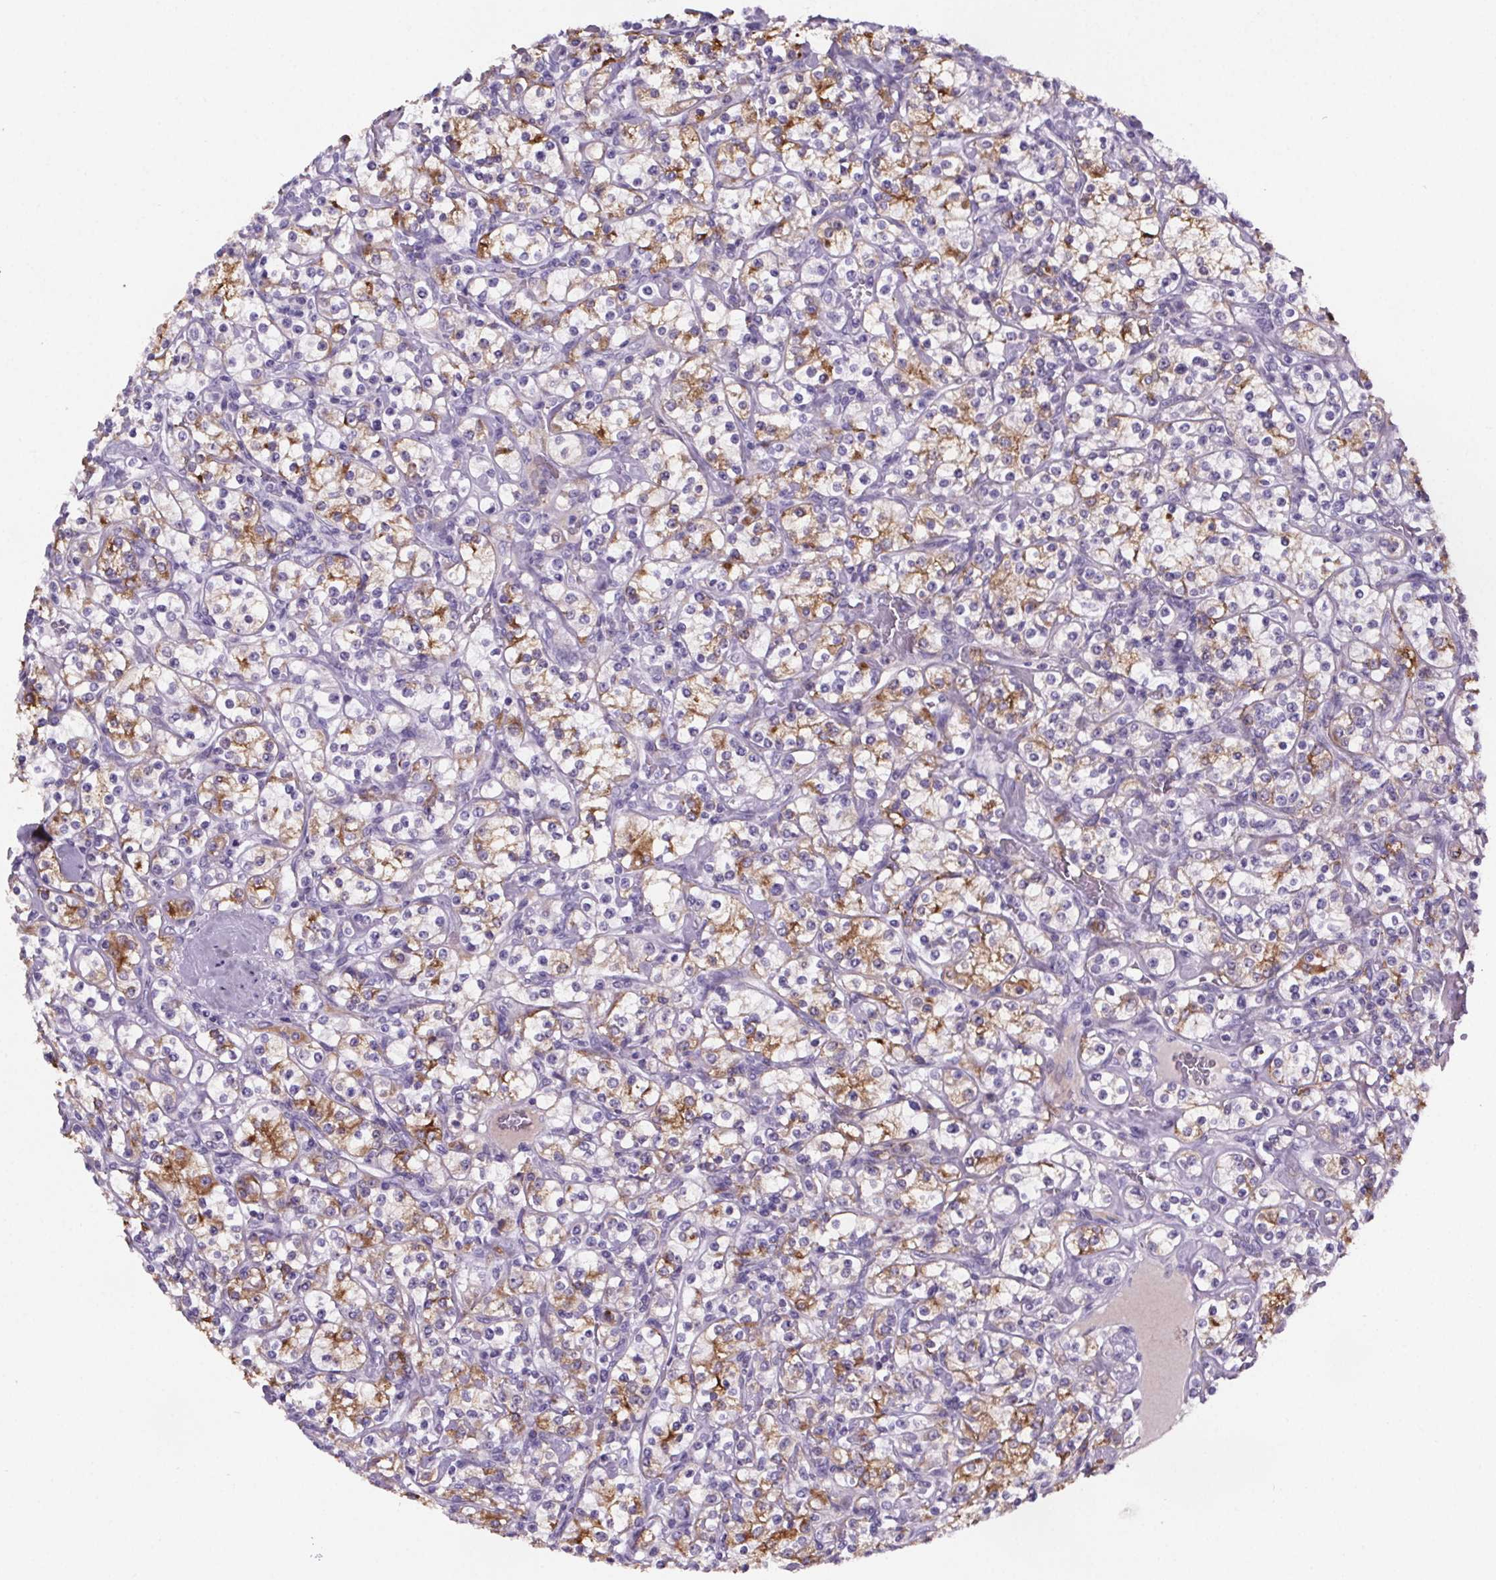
{"staining": {"intensity": "moderate", "quantity": "25%-75%", "location": "cytoplasmic/membranous"}, "tissue": "renal cancer", "cell_type": "Tumor cells", "image_type": "cancer", "snomed": [{"axis": "morphology", "description": "Adenocarcinoma, NOS"}, {"axis": "topography", "description": "Kidney"}], "caption": "Tumor cells reveal medium levels of moderate cytoplasmic/membranous staining in approximately 25%-75% of cells in human renal cancer (adenocarcinoma).", "gene": "CUBN", "patient": {"sex": "male", "age": 77}}